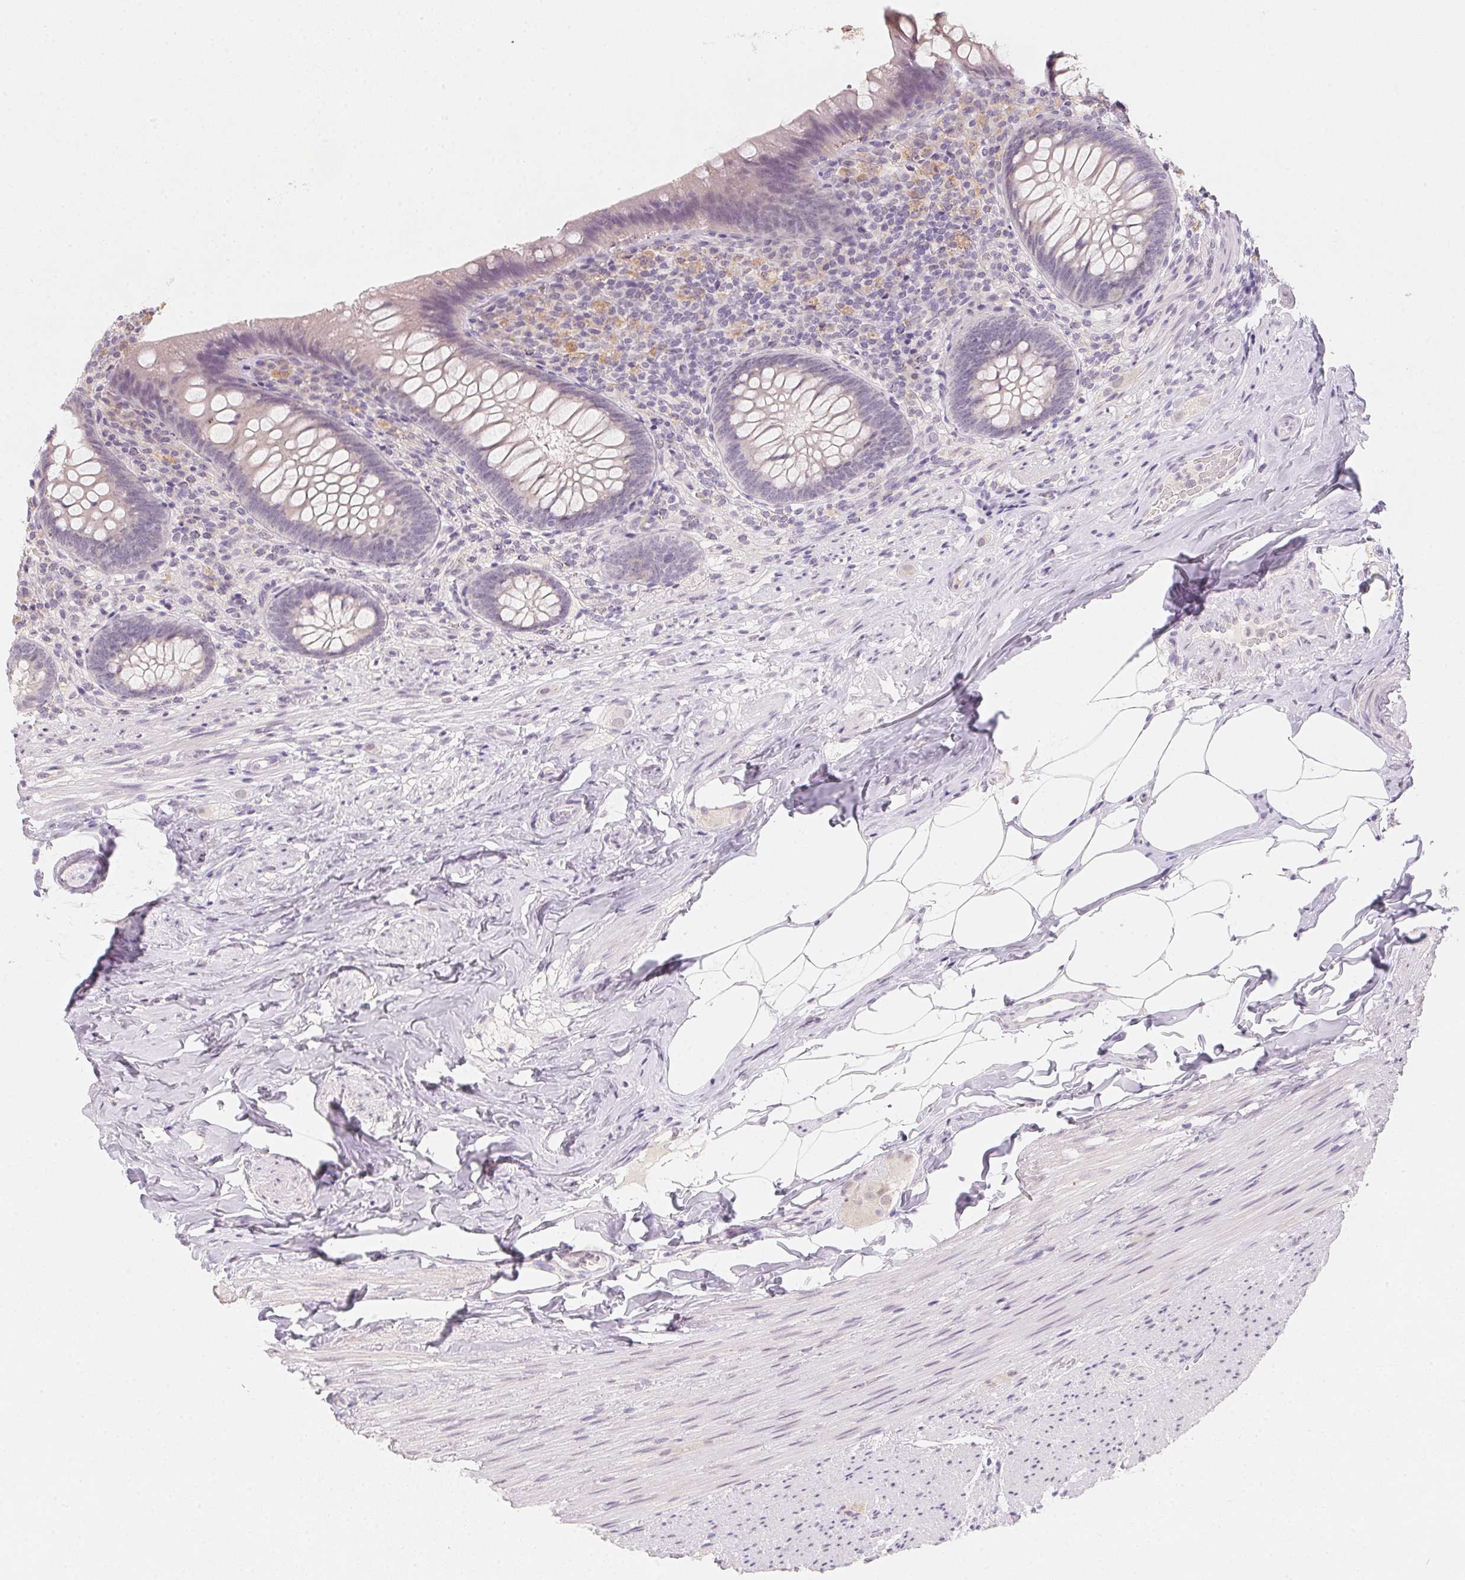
{"staining": {"intensity": "negative", "quantity": "none", "location": "none"}, "tissue": "appendix", "cell_type": "Glandular cells", "image_type": "normal", "snomed": [{"axis": "morphology", "description": "Normal tissue, NOS"}, {"axis": "topography", "description": "Appendix"}], "caption": "The photomicrograph reveals no staining of glandular cells in normal appendix. (Stains: DAB immunohistochemistry (IHC) with hematoxylin counter stain, Microscopy: brightfield microscopy at high magnification).", "gene": "SLC6A18", "patient": {"sex": "male", "age": 47}}